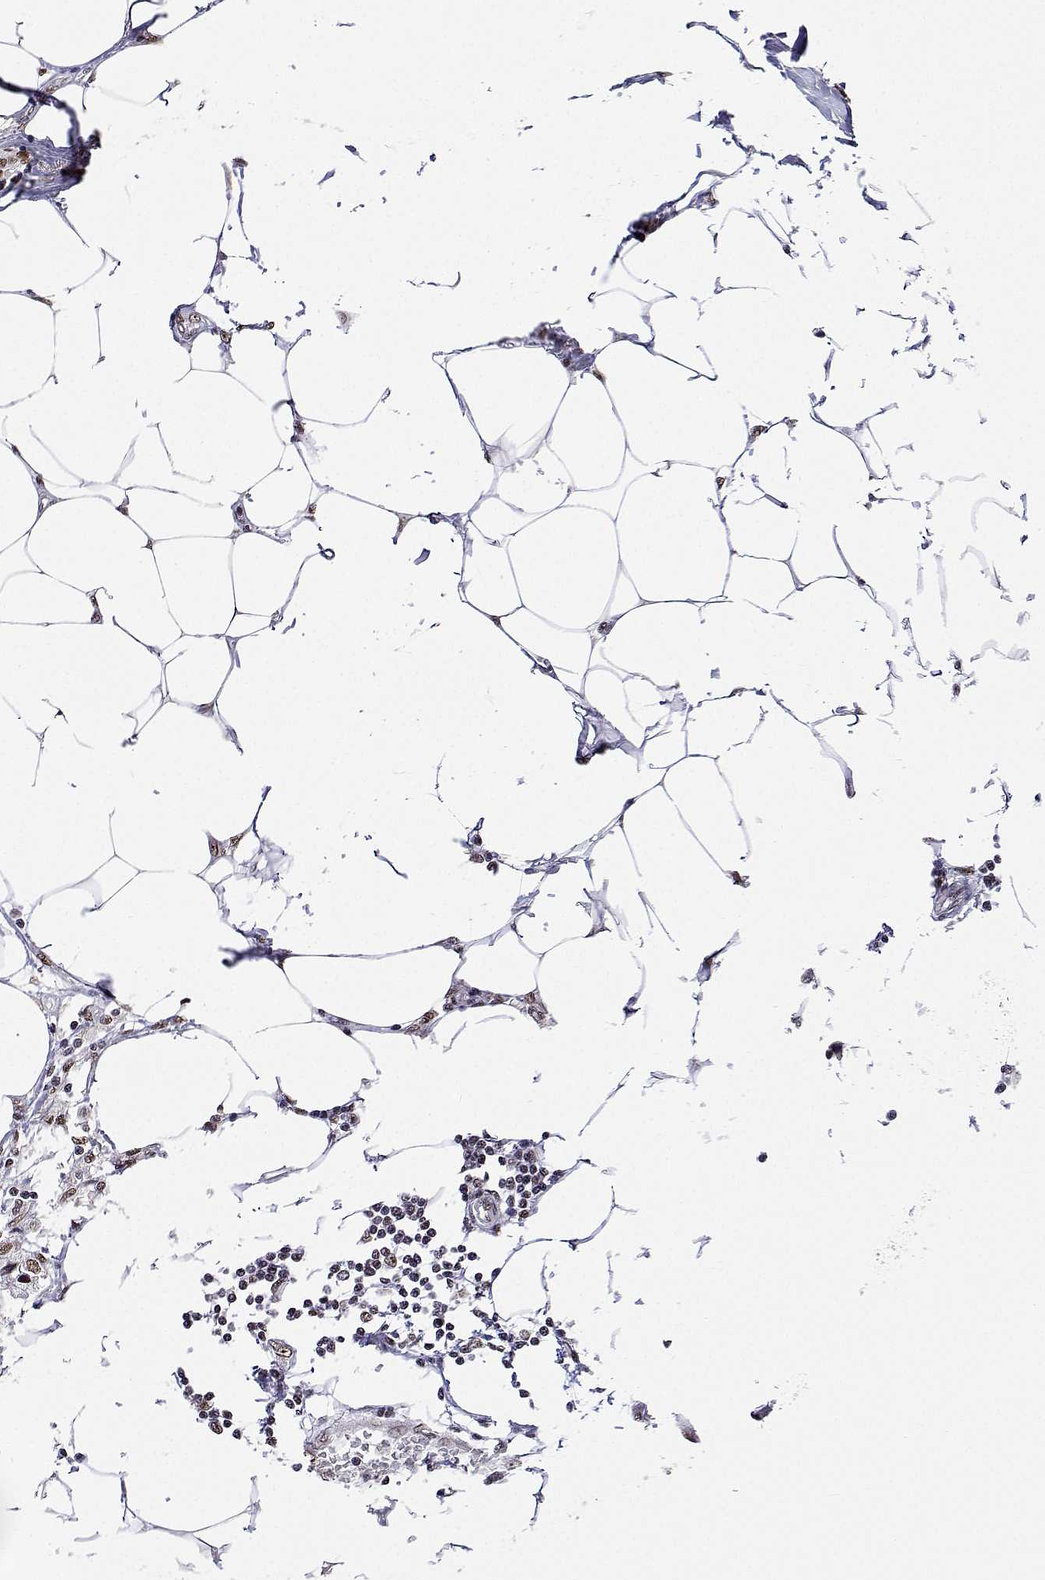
{"staining": {"intensity": "moderate", "quantity": ">75%", "location": "nuclear"}, "tissue": "breast cancer", "cell_type": "Tumor cells", "image_type": "cancer", "snomed": [{"axis": "morphology", "description": "Normal tissue, NOS"}, {"axis": "morphology", "description": "Duct carcinoma"}, {"axis": "topography", "description": "Breast"}], "caption": "The image exhibits a brown stain indicating the presence of a protein in the nuclear of tumor cells in breast cancer (infiltrating ductal carcinoma).", "gene": "ADAR", "patient": {"sex": "female", "age": 43}}